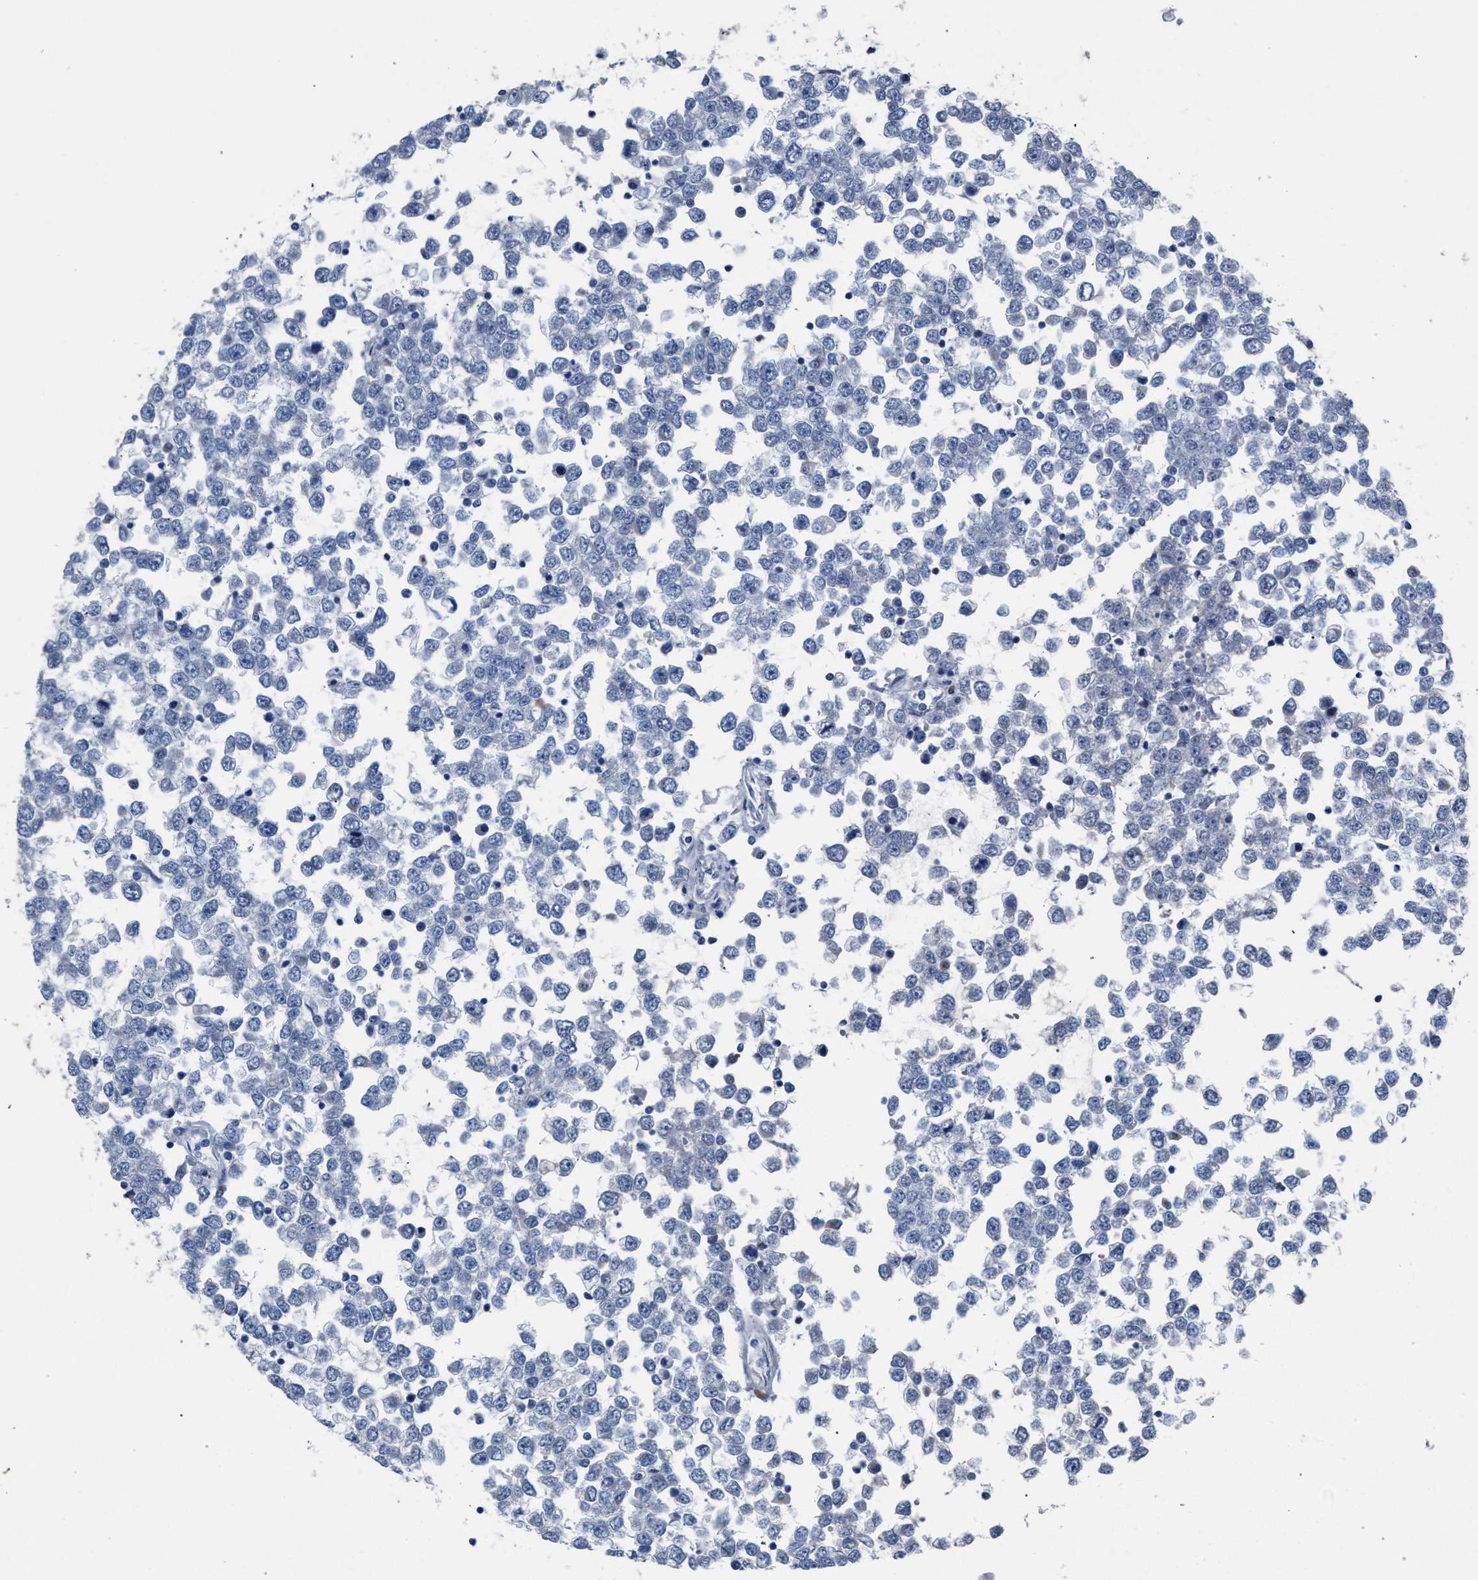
{"staining": {"intensity": "negative", "quantity": "none", "location": "none"}, "tissue": "testis cancer", "cell_type": "Tumor cells", "image_type": "cancer", "snomed": [{"axis": "morphology", "description": "Seminoma, NOS"}, {"axis": "topography", "description": "Testis"}], "caption": "The image exhibits no significant positivity in tumor cells of testis cancer (seminoma).", "gene": "RNF135", "patient": {"sex": "male", "age": 65}}